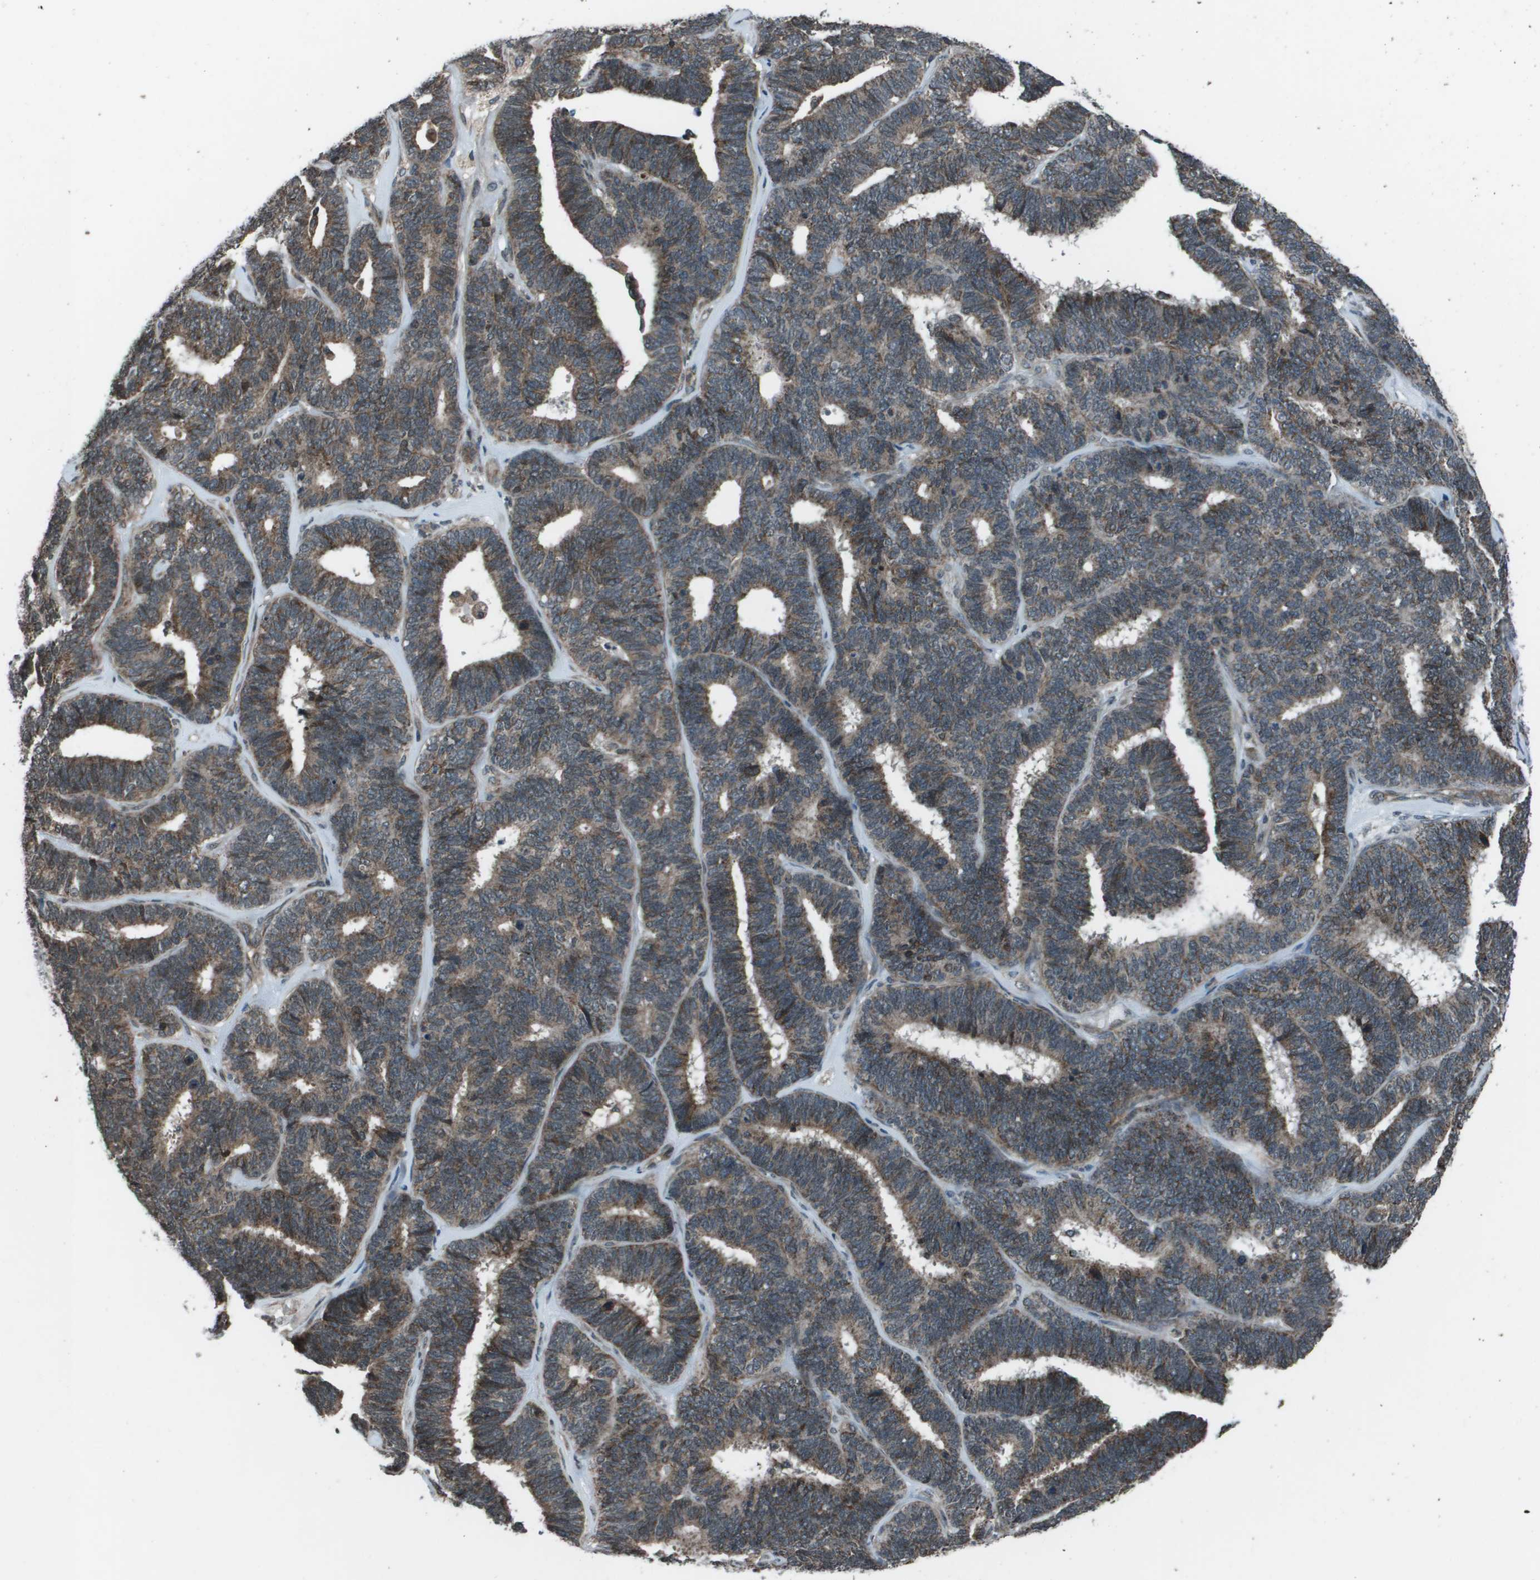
{"staining": {"intensity": "moderate", "quantity": "25%-75%", "location": "cytoplasmic/membranous"}, "tissue": "endometrial cancer", "cell_type": "Tumor cells", "image_type": "cancer", "snomed": [{"axis": "morphology", "description": "Adenocarcinoma, NOS"}, {"axis": "topography", "description": "Endometrium"}], "caption": "This is a photomicrograph of immunohistochemistry staining of adenocarcinoma (endometrial), which shows moderate staining in the cytoplasmic/membranous of tumor cells.", "gene": "PPFIA1", "patient": {"sex": "female", "age": 70}}